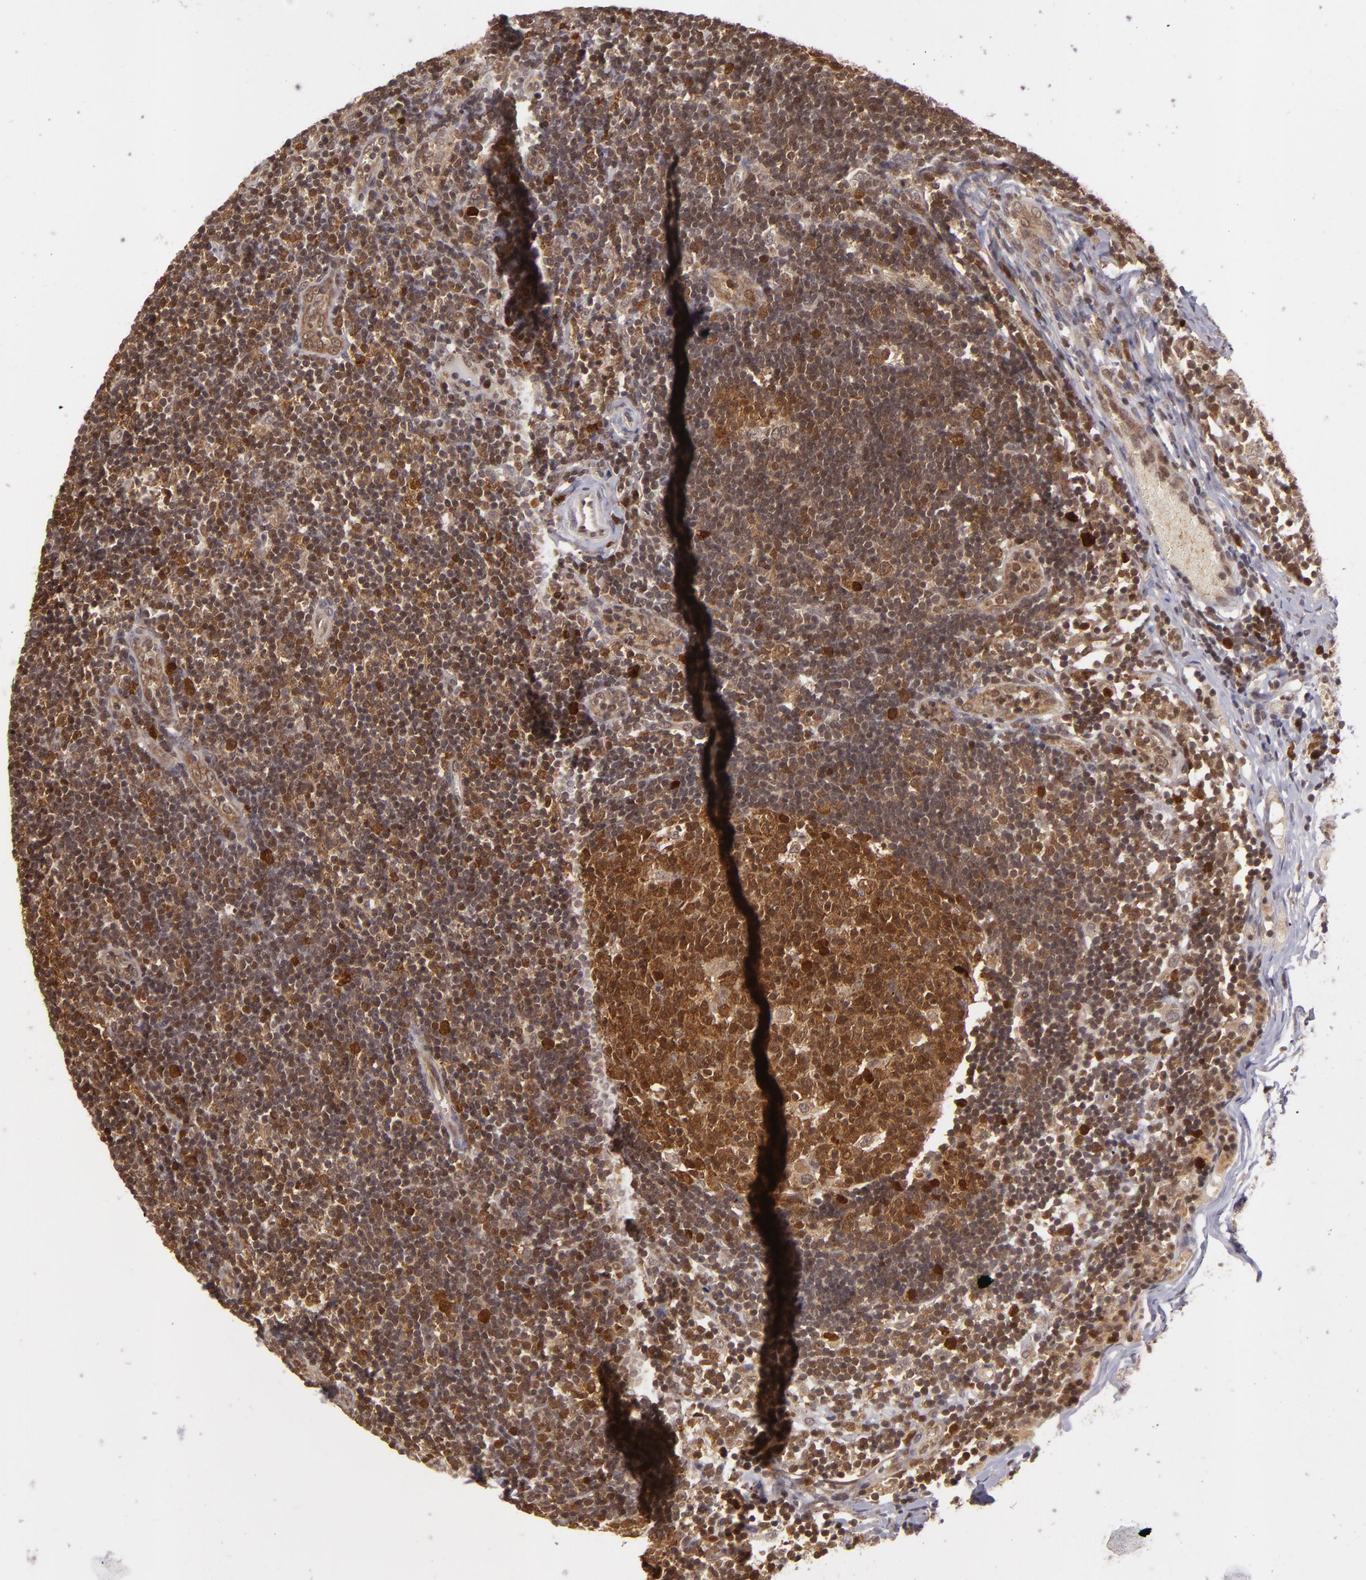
{"staining": {"intensity": "strong", "quantity": ">75%", "location": "nuclear"}, "tissue": "lymph node", "cell_type": "Germinal center cells", "image_type": "normal", "snomed": [{"axis": "morphology", "description": "Normal tissue, NOS"}, {"axis": "morphology", "description": "Inflammation, NOS"}, {"axis": "topography", "description": "Lymph node"}, {"axis": "topography", "description": "Salivary gland"}], "caption": "Lymph node stained for a protein (brown) demonstrates strong nuclear positive expression in about >75% of germinal center cells.", "gene": "ZBTB33", "patient": {"sex": "male", "age": 3}}